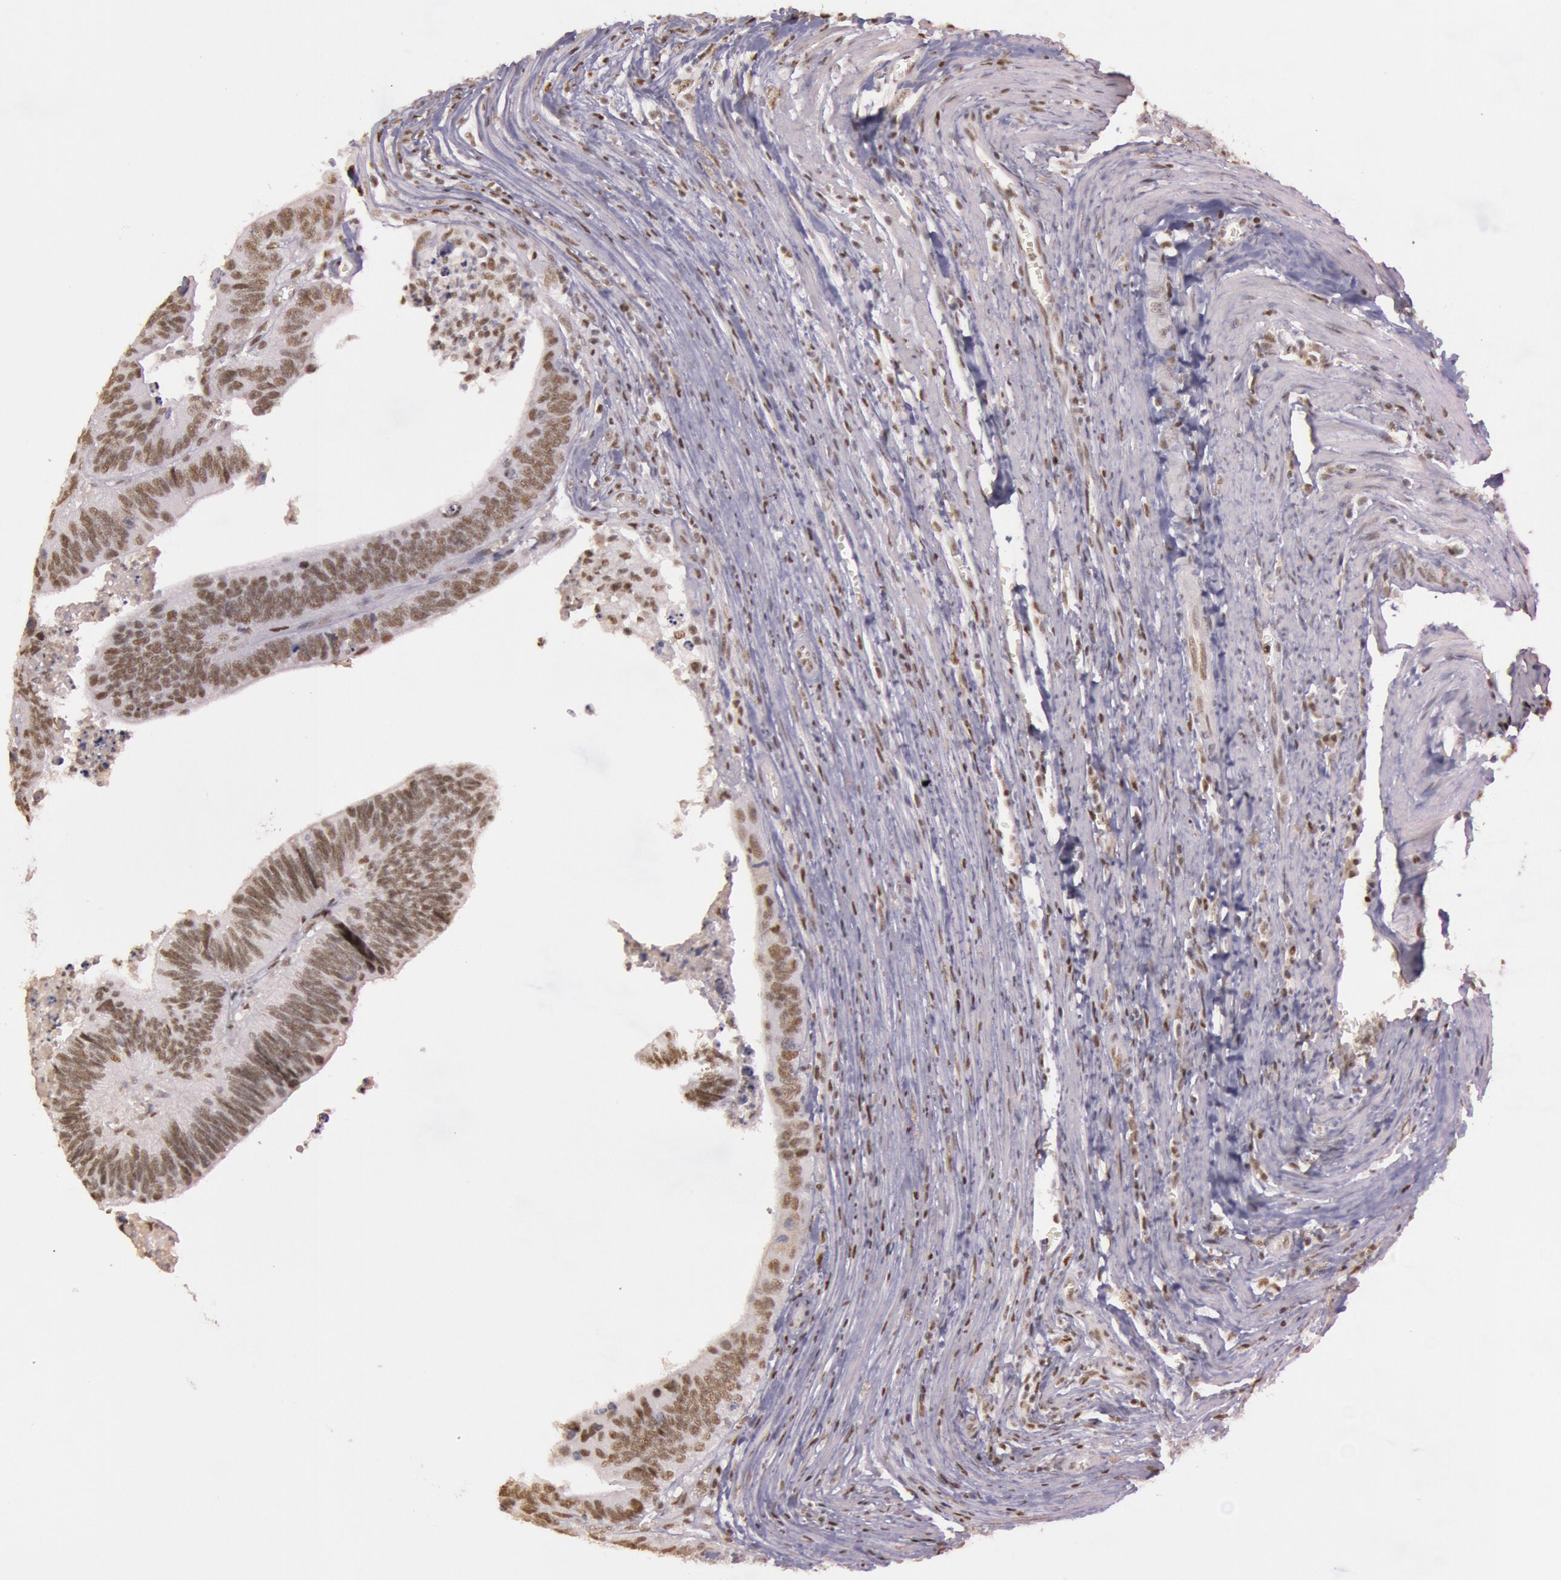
{"staining": {"intensity": "weak", "quantity": ">75%", "location": "nuclear"}, "tissue": "colorectal cancer", "cell_type": "Tumor cells", "image_type": "cancer", "snomed": [{"axis": "morphology", "description": "Adenocarcinoma, NOS"}, {"axis": "topography", "description": "Colon"}], "caption": "There is low levels of weak nuclear staining in tumor cells of adenocarcinoma (colorectal), as demonstrated by immunohistochemical staining (brown color).", "gene": "TASL", "patient": {"sex": "male", "age": 72}}